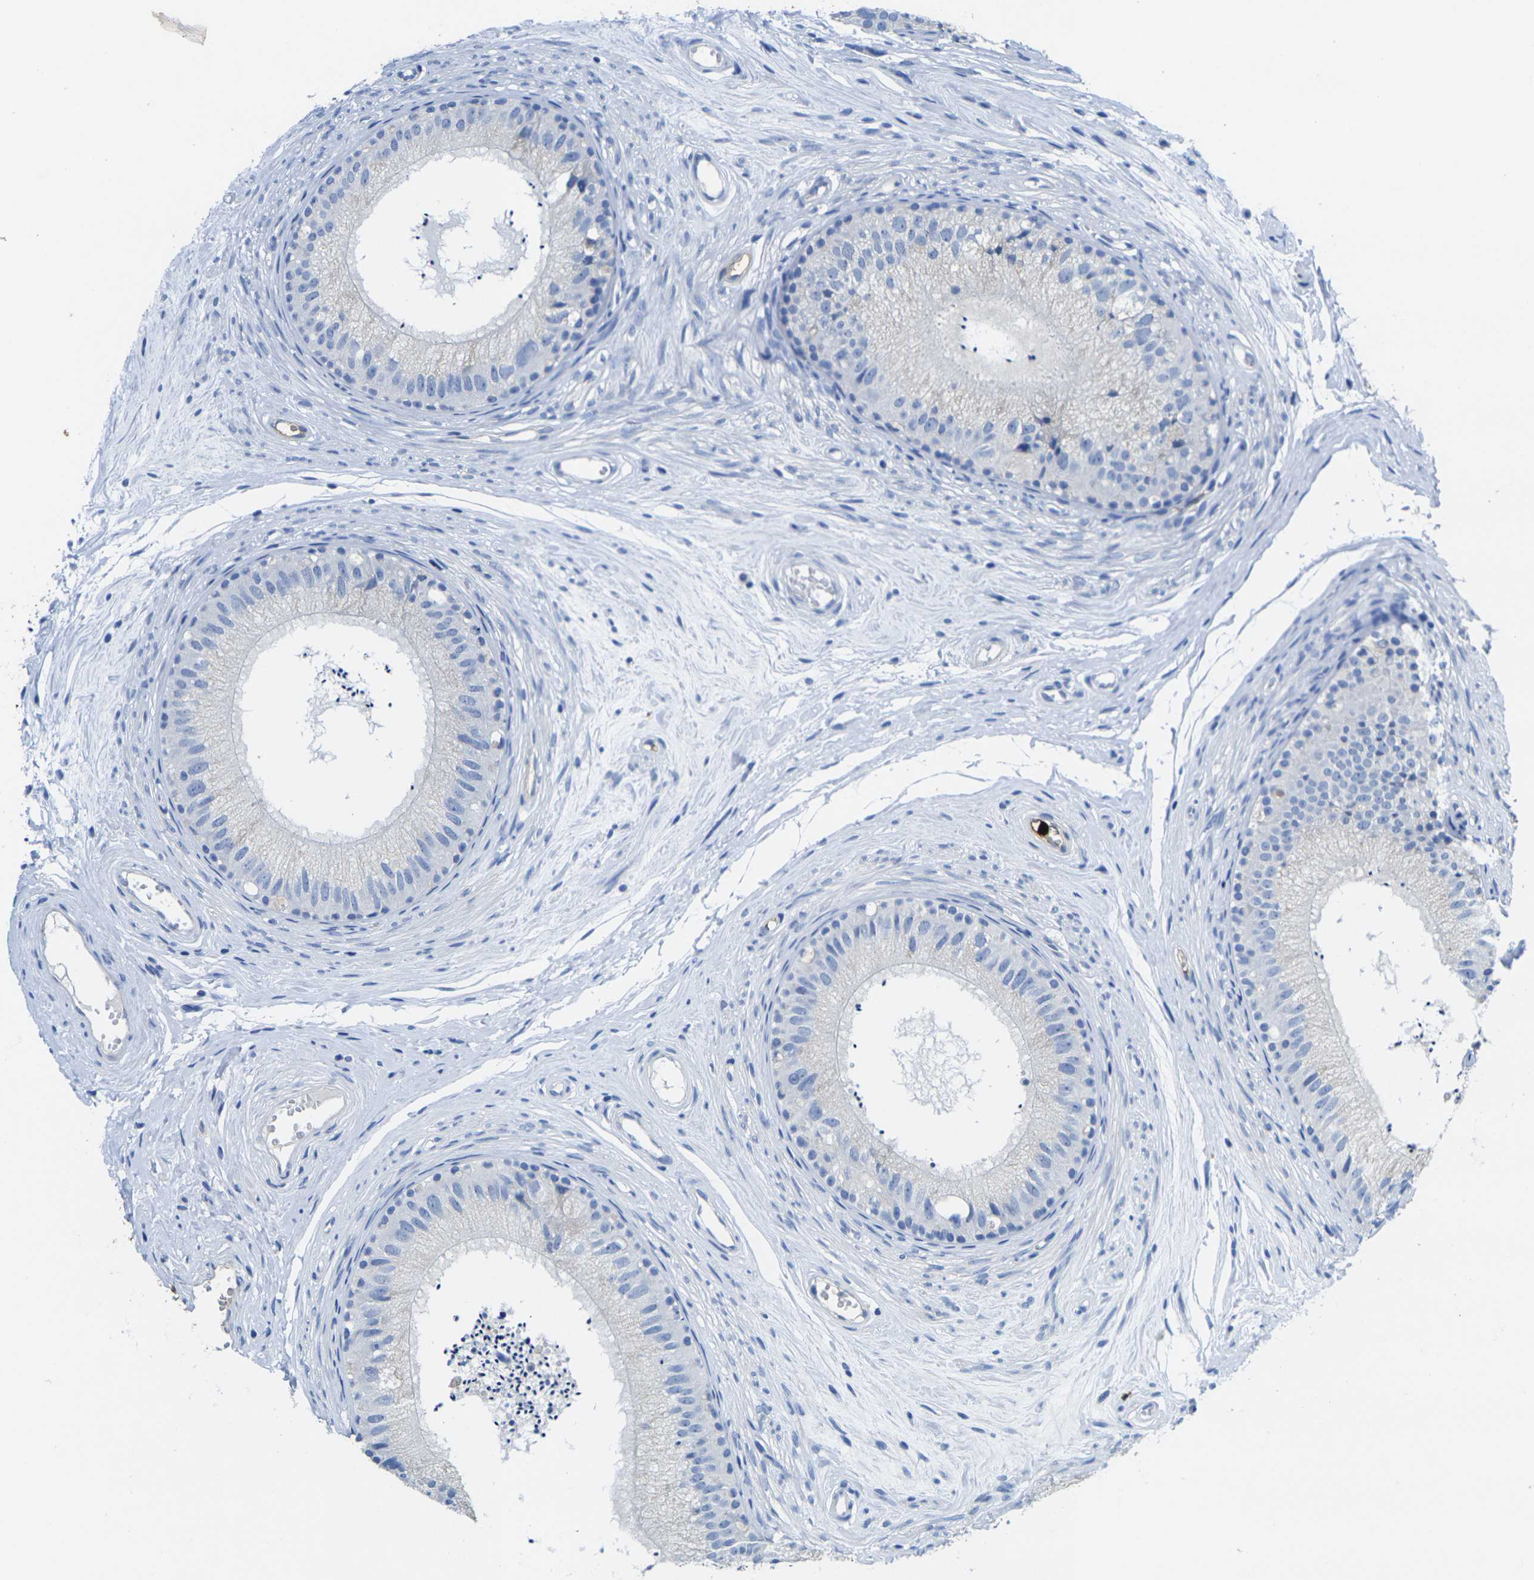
{"staining": {"intensity": "negative", "quantity": "none", "location": "none"}, "tissue": "epididymis", "cell_type": "Glandular cells", "image_type": "normal", "snomed": [{"axis": "morphology", "description": "Normal tissue, NOS"}, {"axis": "topography", "description": "Epididymis"}], "caption": "The immunohistochemistry photomicrograph has no significant positivity in glandular cells of epididymis.", "gene": "S100A9", "patient": {"sex": "male", "age": 56}}